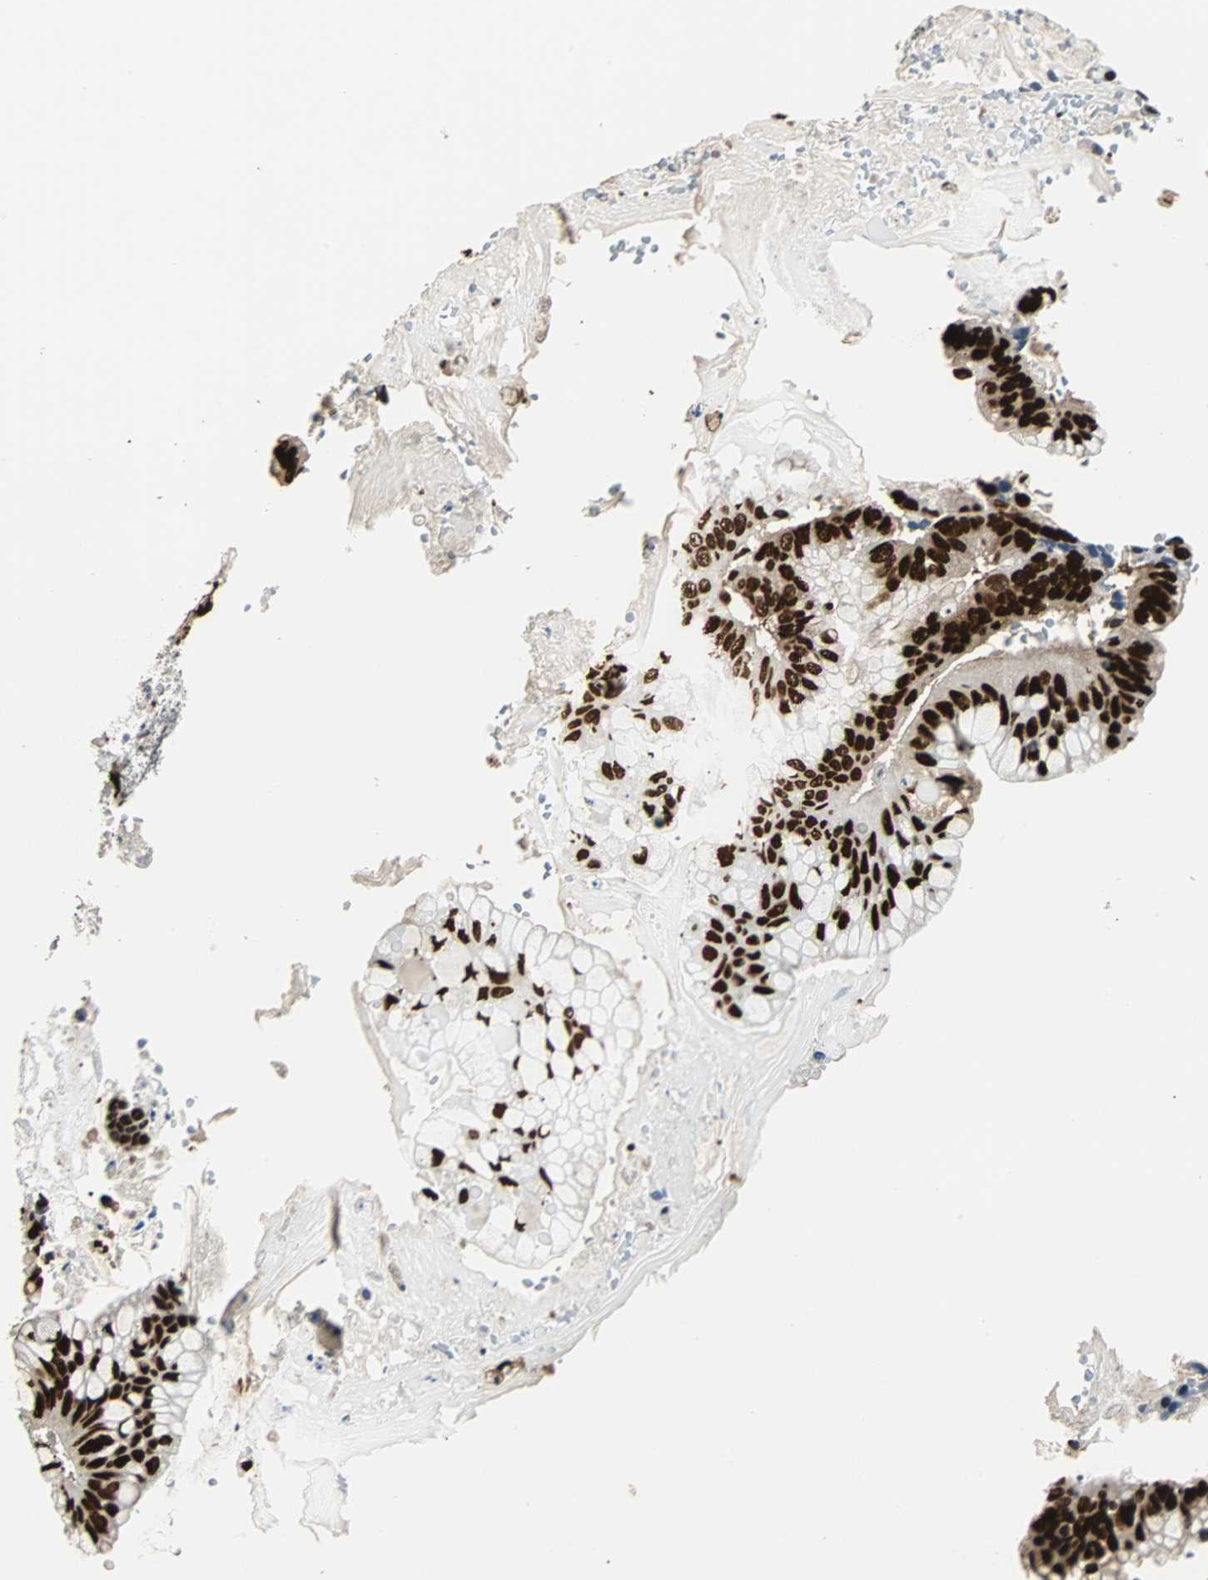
{"staining": {"intensity": "strong", "quantity": ">75%", "location": "nuclear"}, "tissue": "ovarian cancer", "cell_type": "Tumor cells", "image_type": "cancer", "snomed": [{"axis": "morphology", "description": "Cystadenocarcinoma, mucinous, NOS"}, {"axis": "topography", "description": "Ovary"}], "caption": "Immunohistochemical staining of ovarian mucinous cystadenocarcinoma demonstrates high levels of strong nuclear staining in about >75% of tumor cells.", "gene": "XRCC4", "patient": {"sex": "female", "age": 36}}